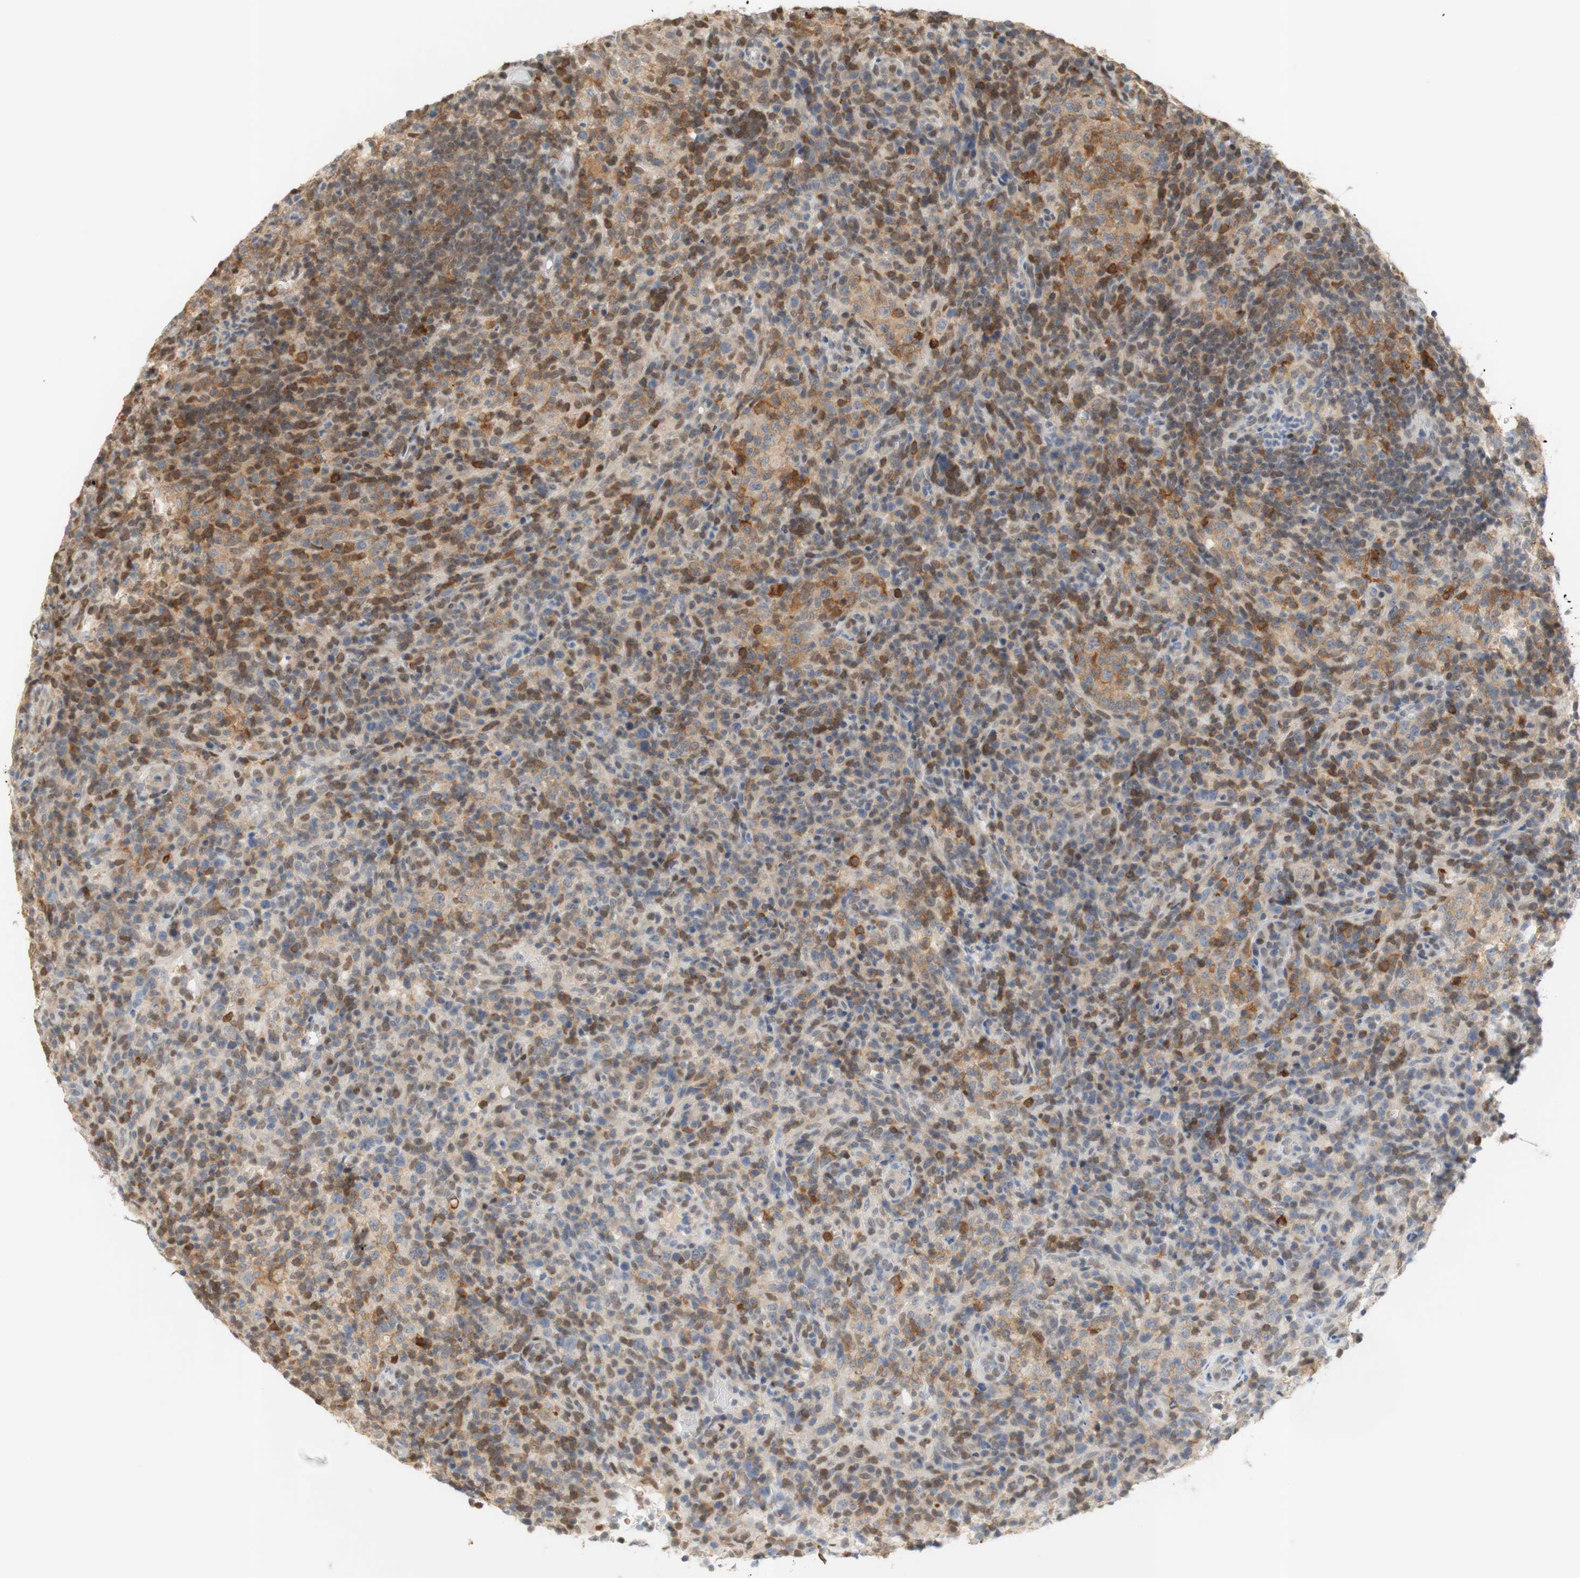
{"staining": {"intensity": "moderate", "quantity": ">75%", "location": "cytoplasmic/membranous"}, "tissue": "lymphoma", "cell_type": "Tumor cells", "image_type": "cancer", "snomed": [{"axis": "morphology", "description": "Malignant lymphoma, non-Hodgkin's type, High grade"}, {"axis": "topography", "description": "Lymph node"}], "caption": "Immunohistochemical staining of high-grade malignant lymphoma, non-Hodgkin's type displays medium levels of moderate cytoplasmic/membranous protein expression in about >75% of tumor cells. (Stains: DAB (3,3'-diaminobenzidine) in brown, nuclei in blue, Microscopy: brightfield microscopy at high magnification).", "gene": "NAP1L4", "patient": {"sex": "female", "age": 76}}